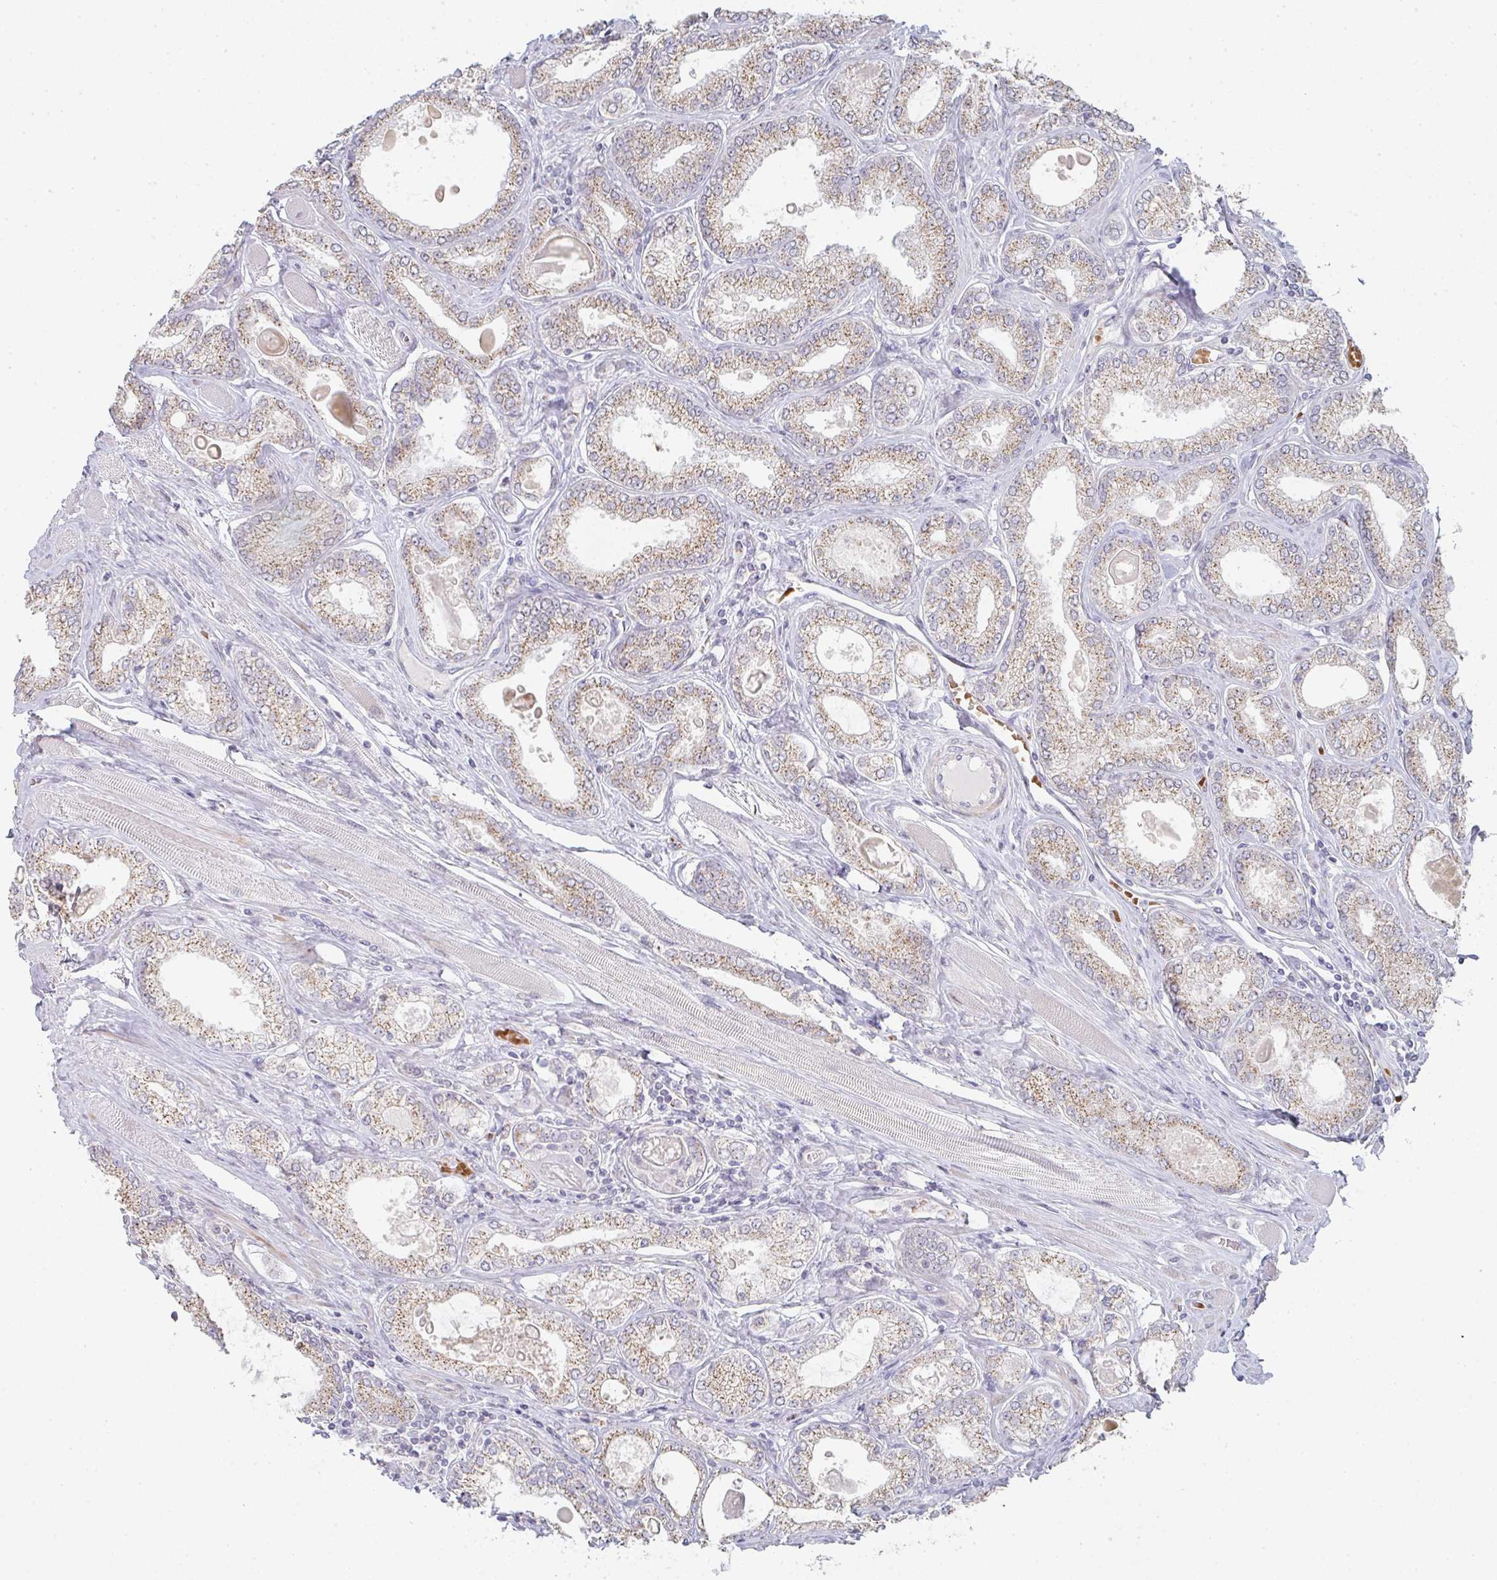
{"staining": {"intensity": "moderate", "quantity": ">75%", "location": "cytoplasmic/membranous"}, "tissue": "prostate cancer", "cell_type": "Tumor cells", "image_type": "cancer", "snomed": [{"axis": "morphology", "description": "Adenocarcinoma, High grade"}, {"axis": "topography", "description": "Prostate"}], "caption": "Immunohistochemical staining of prostate cancer exhibits medium levels of moderate cytoplasmic/membranous expression in approximately >75% of tumor cells.", "gene": "ZNF526", "patient": {"sex": "male", "age": 68}}